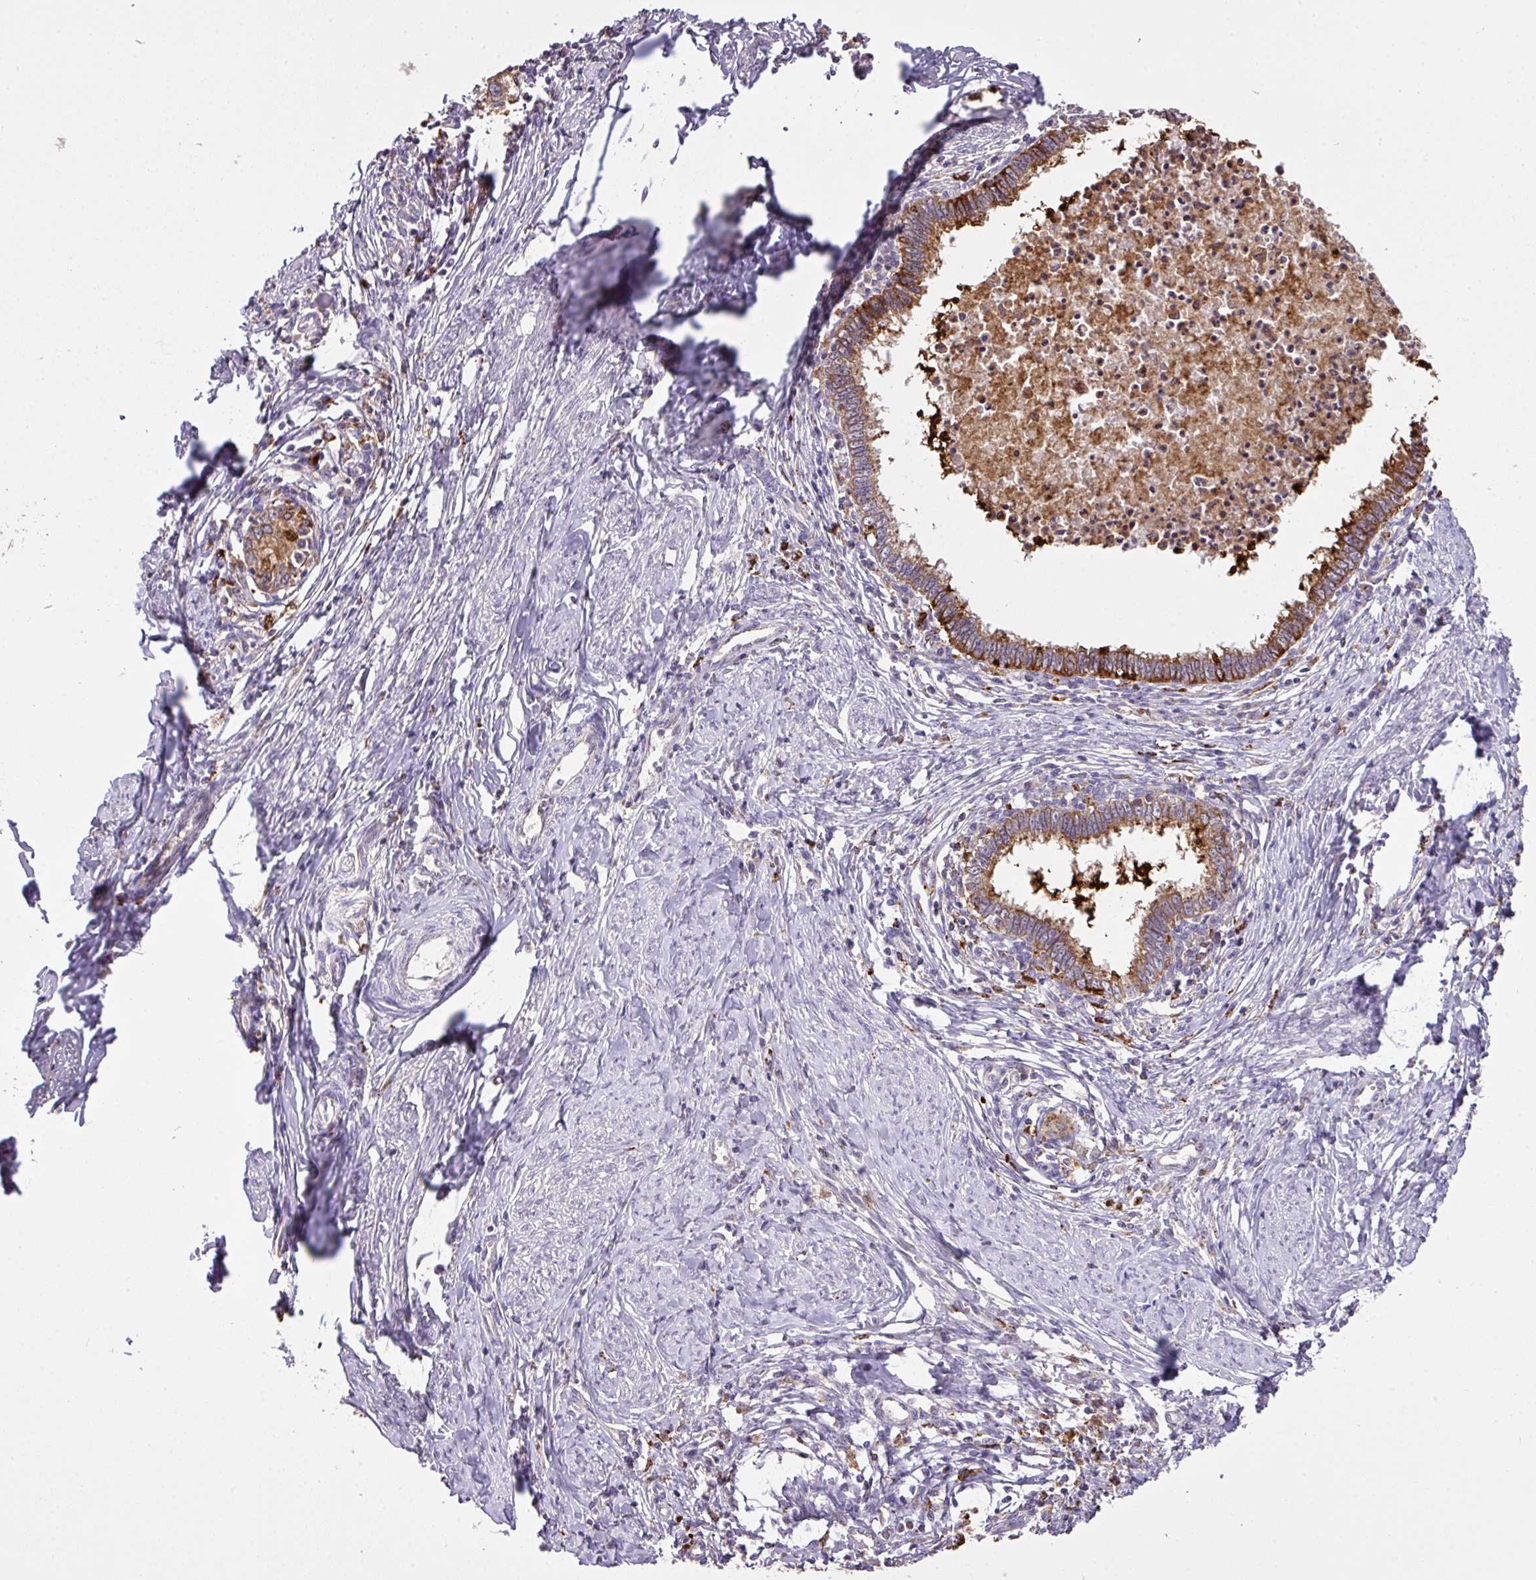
{"staining": {"intensity": "strong", "quantity": ">75%", "location": "cytoplasmic/membranous"}, "tissue": "cervical cancer", "cell_type": "Tumor cells", "image_type": "cancer", "snomed": [{"axis": "morphology", "description": "Adenocarcinoma, NOS"}, {"axis": "topography", "description": "Cervix"}], "caption": "Strong cytoplasmic/membranous expression is appreciated in approximately >75% of tumor cells in cervical adenocarcinoma. The protein is shown in brown color, while the nuclei are stained blue.", "gene": "SMCO4", "patient": {"sex": "female", "age": 36}}